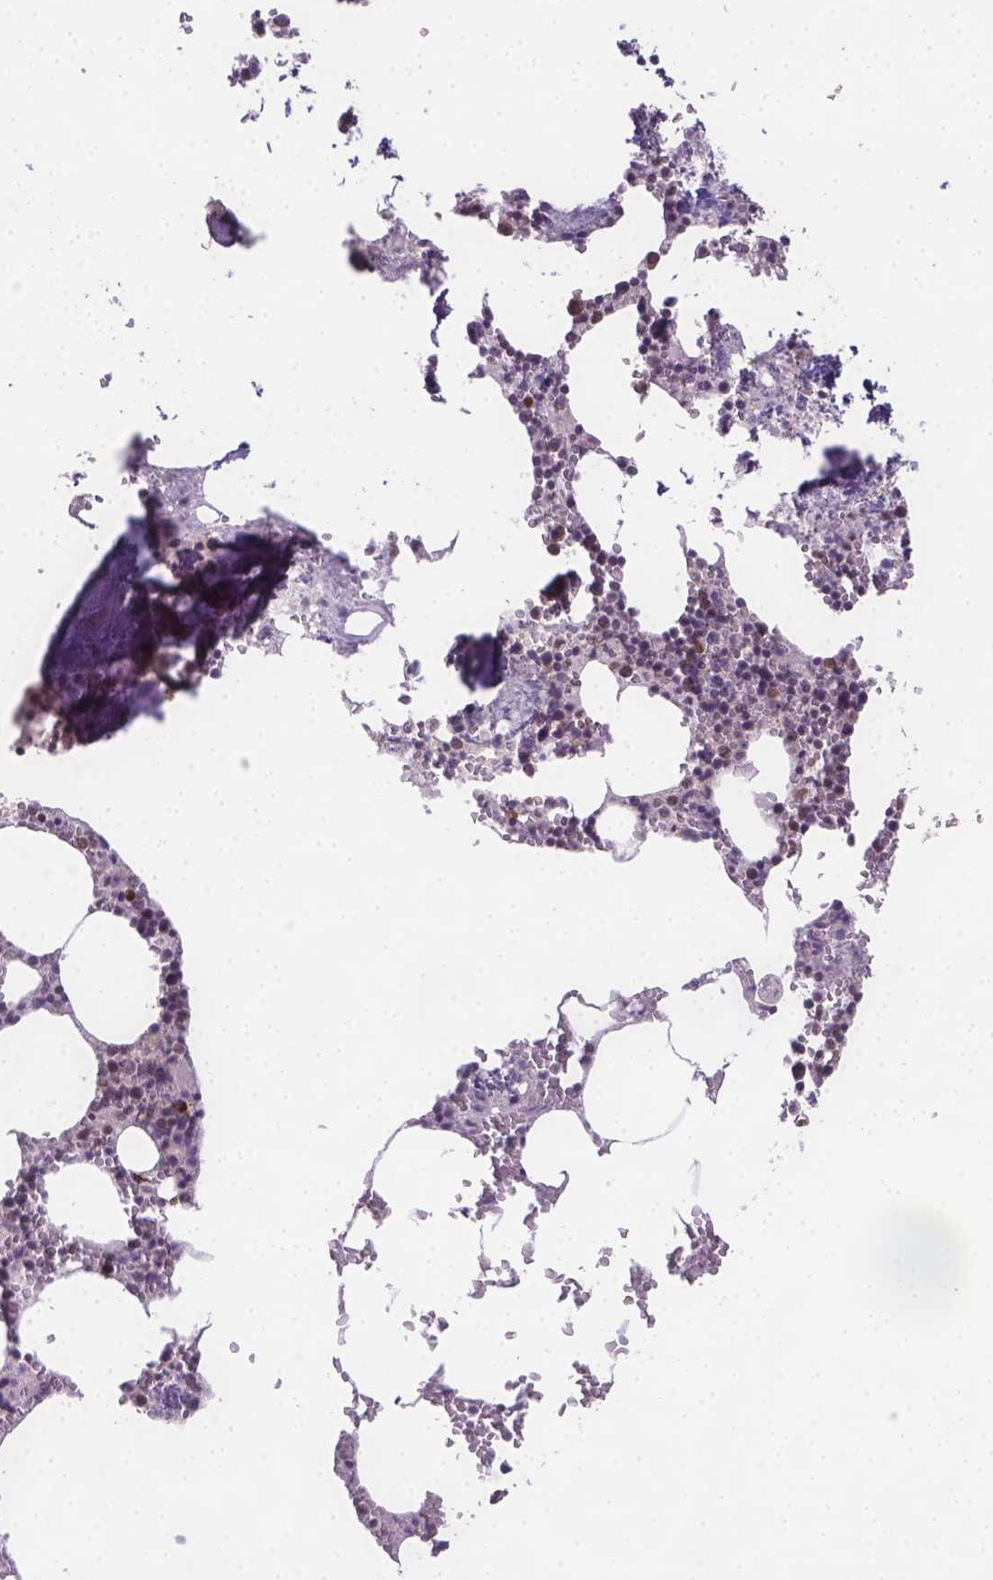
{"staining": {"intensity": "strong", "quantity": "25%-75%", "location": "nuclear"}, "tissue": "bone marrow", "cell_type": "Hematopoietic cells", "image_type": "normal", "snomed": [{"axis": "morphology", "description": "Normal tissue, NOS"}, {"axis": "topography", "description": "Bone marrow"}], "caption": "Protein staining displays strong nuclear staining in approximately 25%-75% of hematopoietic cells in benign bone marrow.", "gene": "FANCE", "patient": {"sex": "male", "age": 54}}